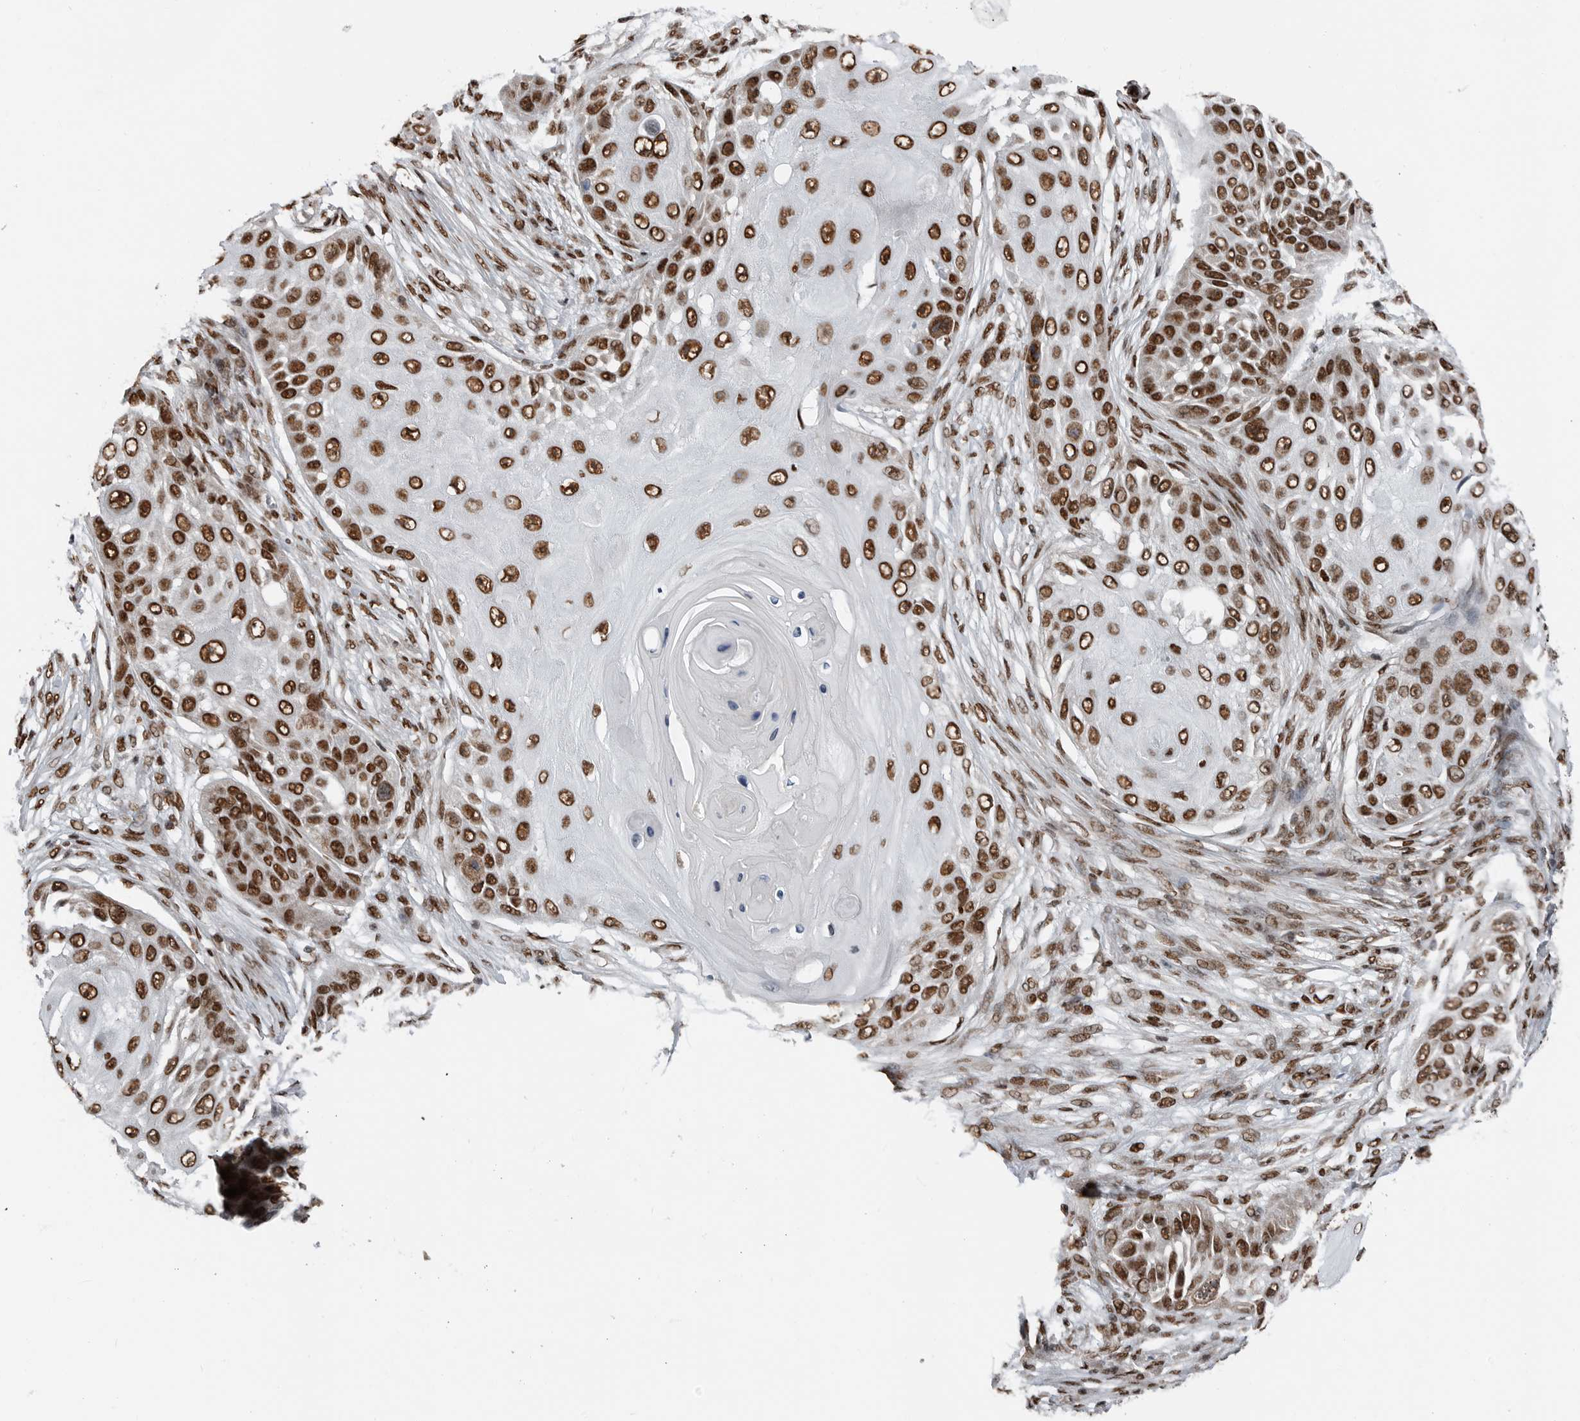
{"staining": {"intensity": "strong", "quantity": ">75%", "location": "nuclear"}, "tissue": "skin cancer", "cell_type": "Tumor cells", "image_type": "cancer", "snomed": [{"axis": "morphology", "description": "Squamous cell carcinoma, NOS"}, {"axis": "topography", "description": "Skin"}], "caption": "Skin squamous cell carcinoma stained for a protein shows strong nuclear positivity in tumor cells.", "gene": "BLZF1", "patient": {"sex": "female", "age": 44}}